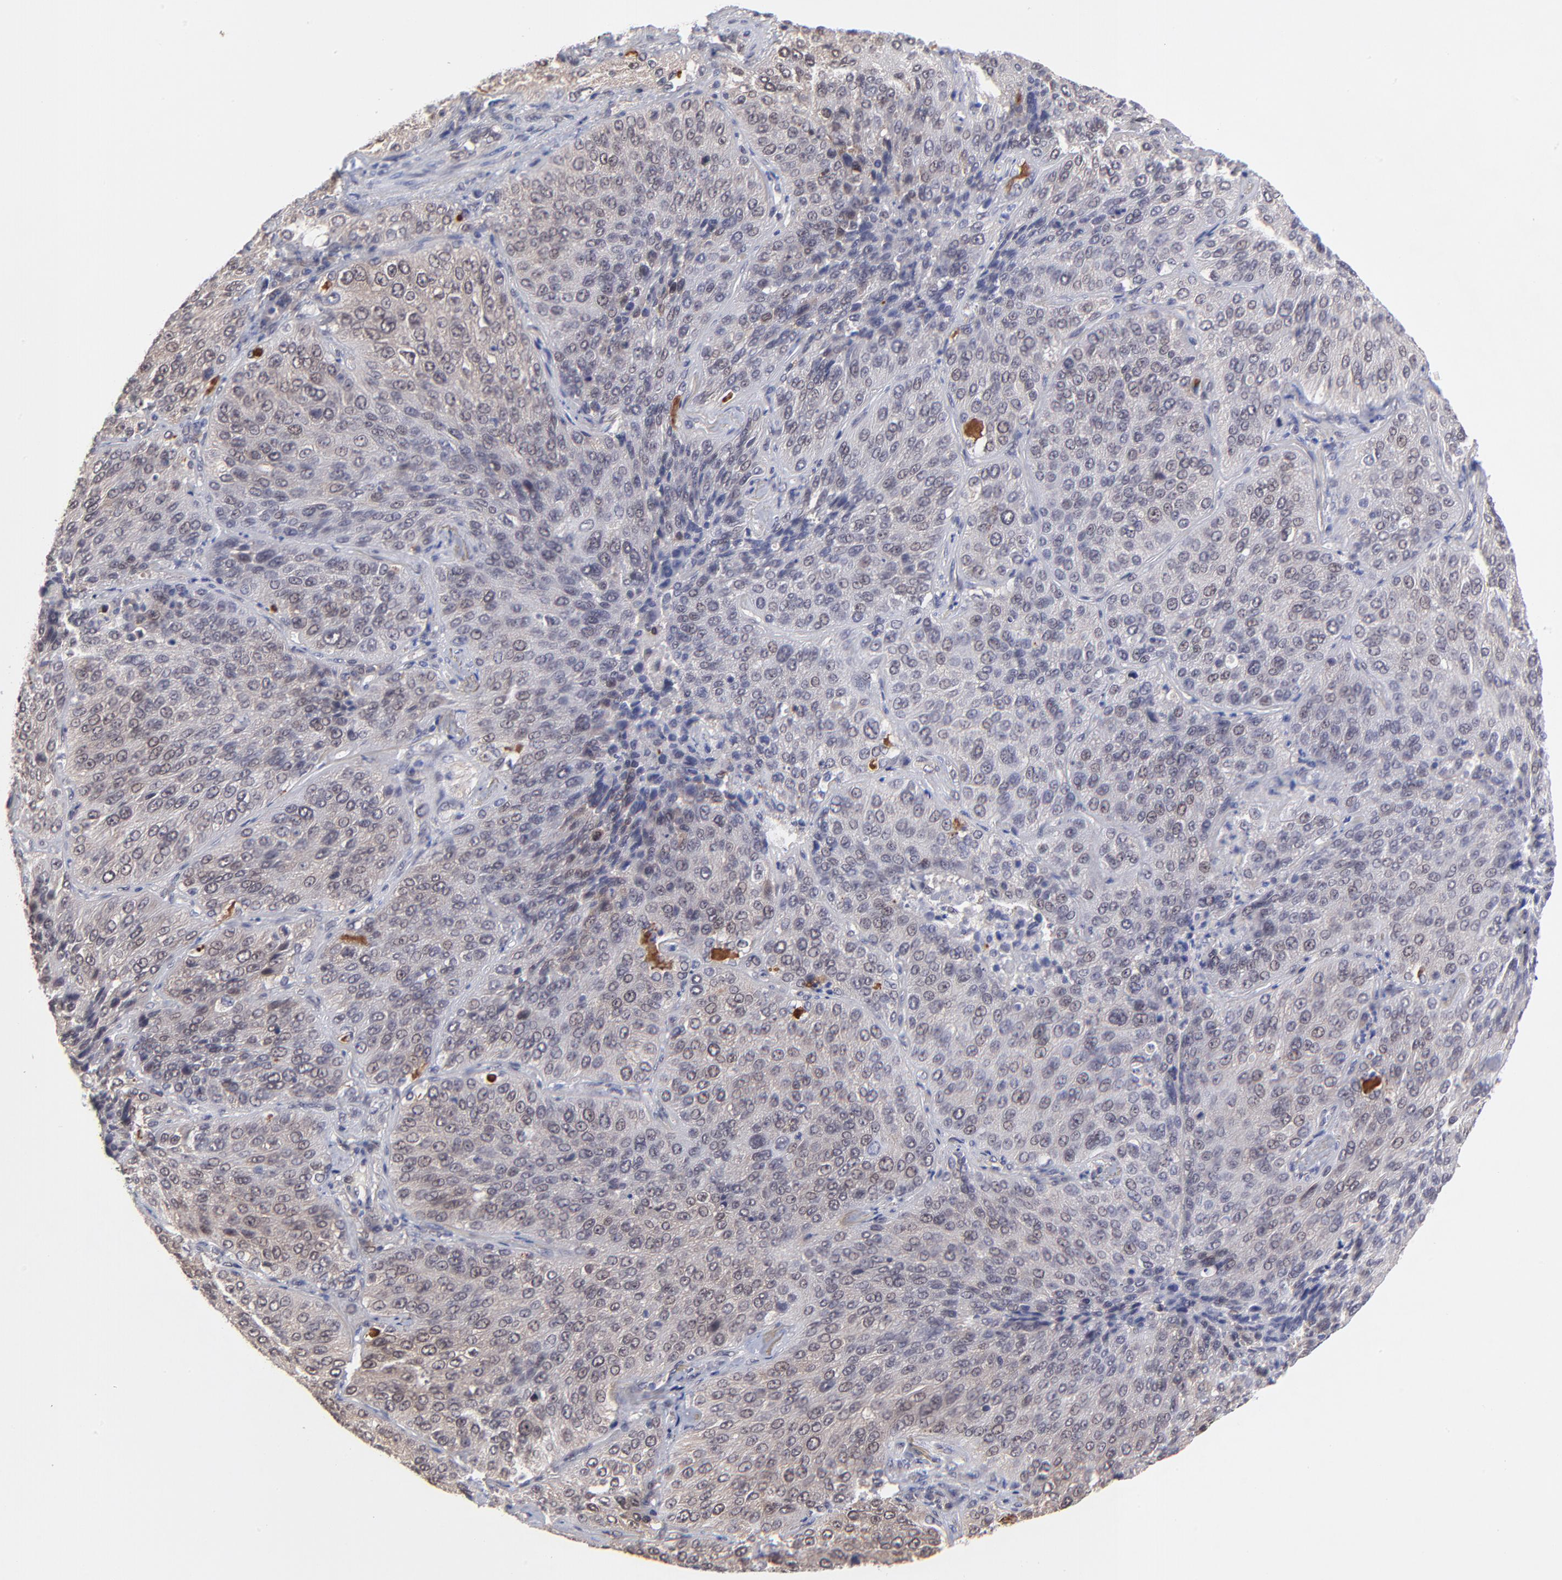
{"staining": {"intensity": "weak", "quantity": ">75%", "location": "cytoplasmic/membranous"}, "tissue": "lung cancer", "cell_type": "Tumor cells", "image_type": "cancer", "snomed": [{"axis": "morphology", "description": "Squamous cell carcinoma, NOS"}, {"axis": "topography", "description": "Lung"}], "caption": "Squamous cell carcinoma (lung) was stained to show a protein in brown. There is low levels of weak cytoplasmic/membranous positivity in about >75% of tumor cells.", "gene": "UBE2E3", "patient": {"sex": "male", "age": 54}}